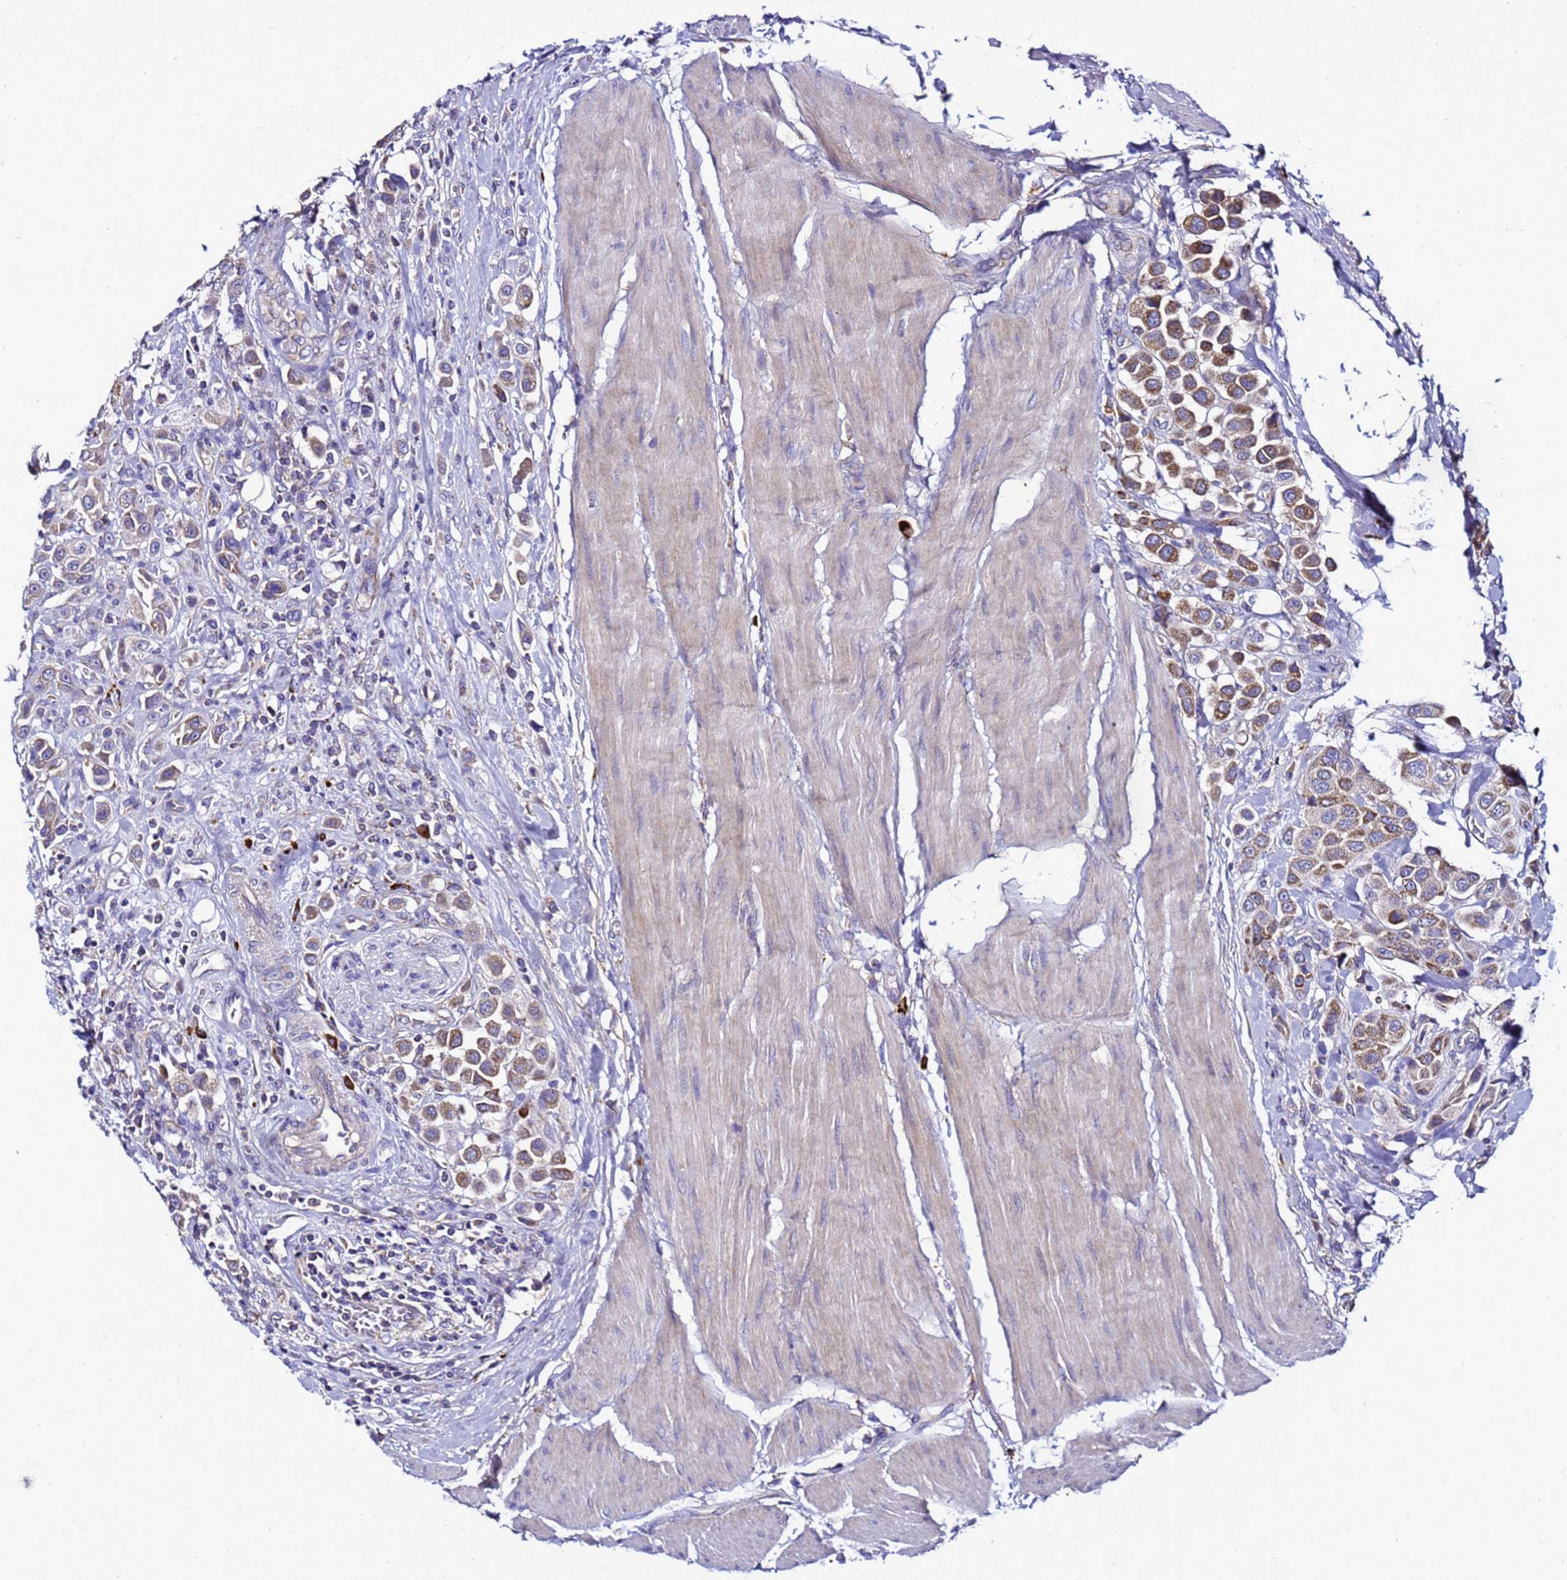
{"staining": {"intensity": "moderate", "quantity": ">75%", "location": "cytoplasmic/membranous"}, "tissue": "urothelial cancer", "cell_type": "Tumor cells", "image_type": "cancer", "snomed": [{"axis": "morphology", "description": "Urothelial carcinoma, High grade"}, {"axis": "topography", "description": "Urinary bladder"}], "caption": "This image shows immunohistochemistry (IHC) staining of human urothelial cancer, with medium moderate cytoplasmic/membranous expression in about >75% of tumor cells.", "gene": "HIGD2A", "patient": {"sex": "male", "age": 50}}